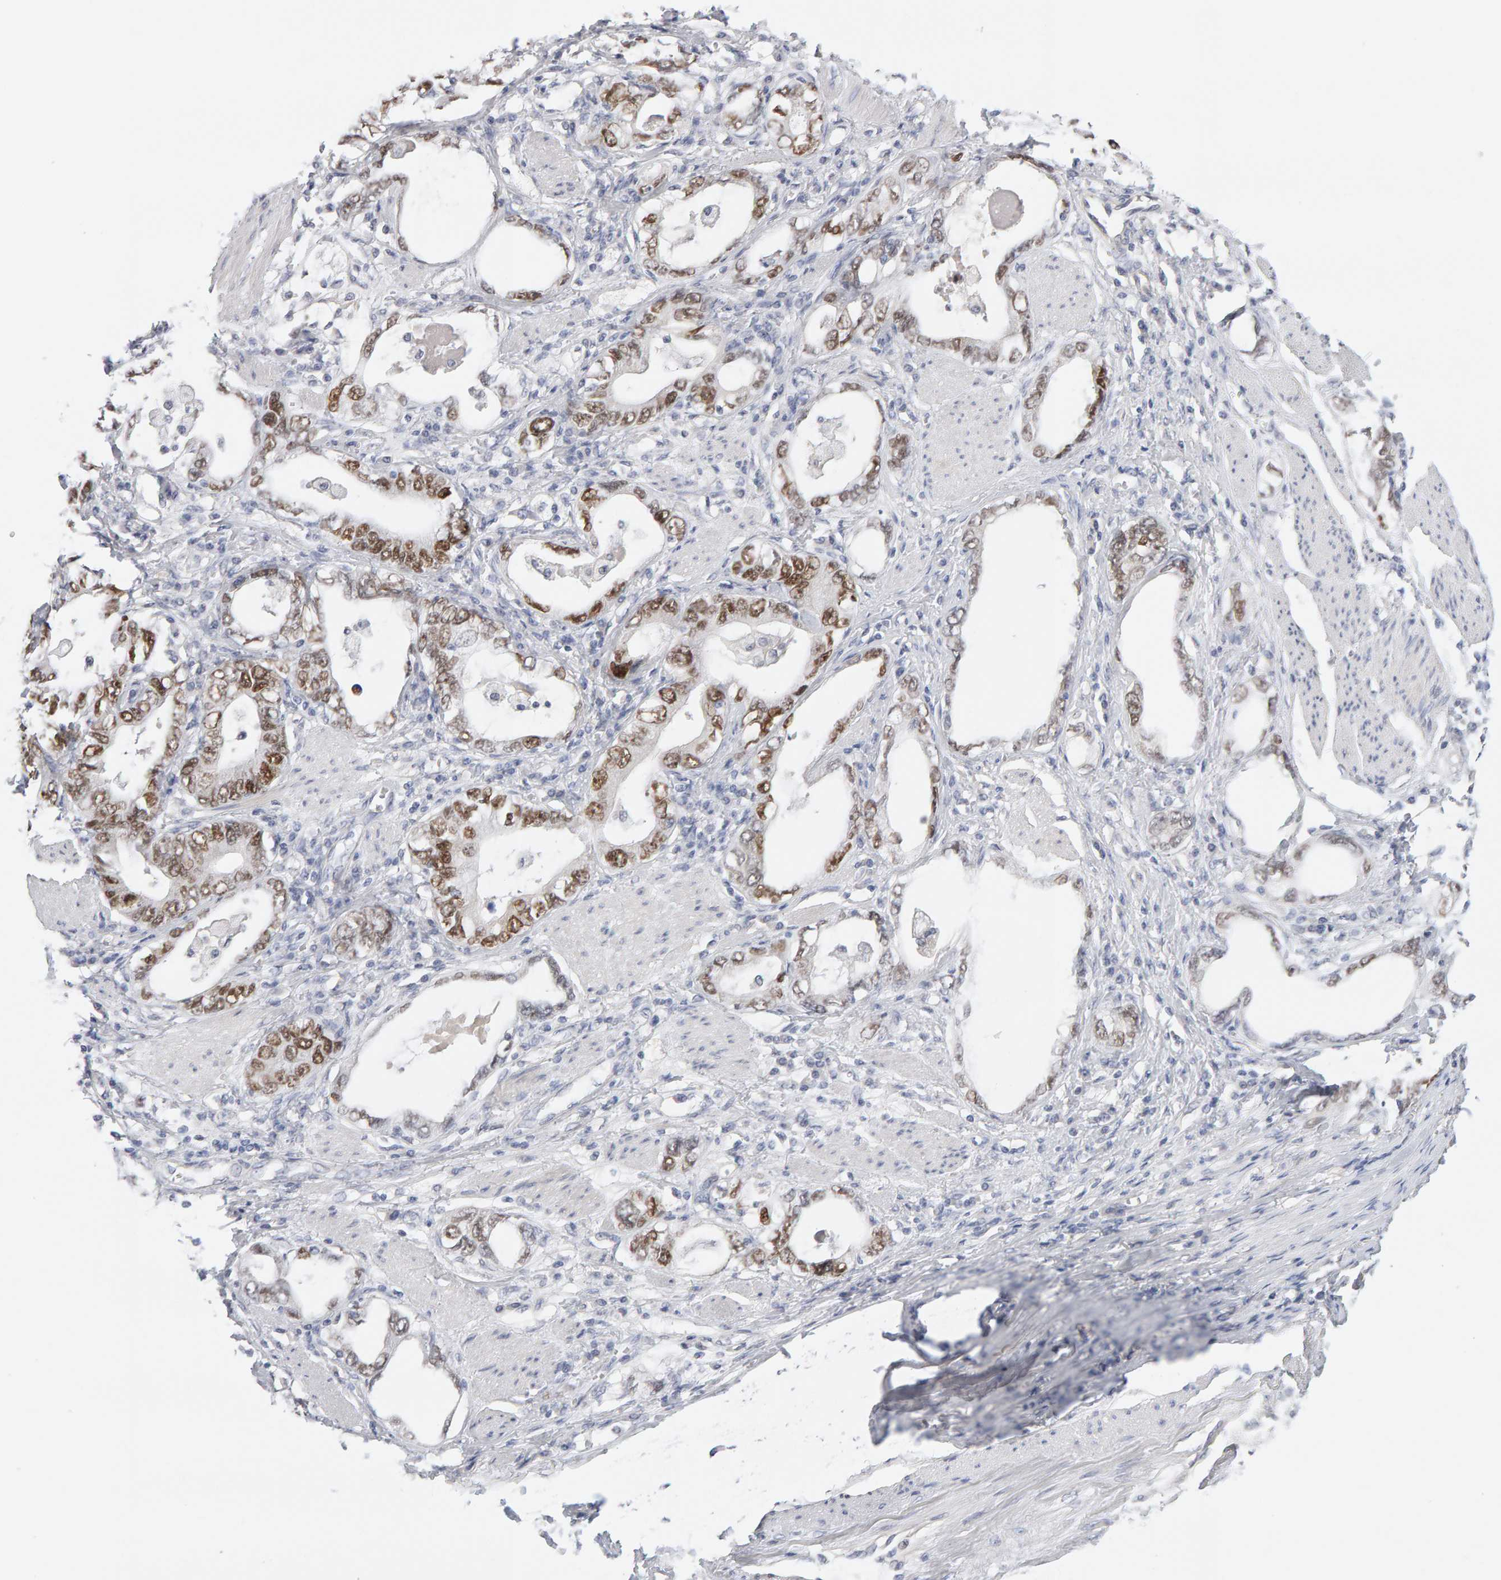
{"staining": {"intensity": "strong", "quantity": ">75%", "location": "nuclear"}, "tissue": "stomach cancer", "cell_type": "Tumor cells", "image_type": "cancer", "snomed": [{"axis": "morphology", "description": "Adenocarcinoma, NOS"}, {"axis": "topography", "description": "Stomach, lower"}], "caption": "A high amount of strong nuclear positivity is seen in approximately >75% of tumor cells in stomach cancer (adenocarcinoma) tissue.", "gene": "HNF4A", "patient": {"sex": "female", "age": 93}}